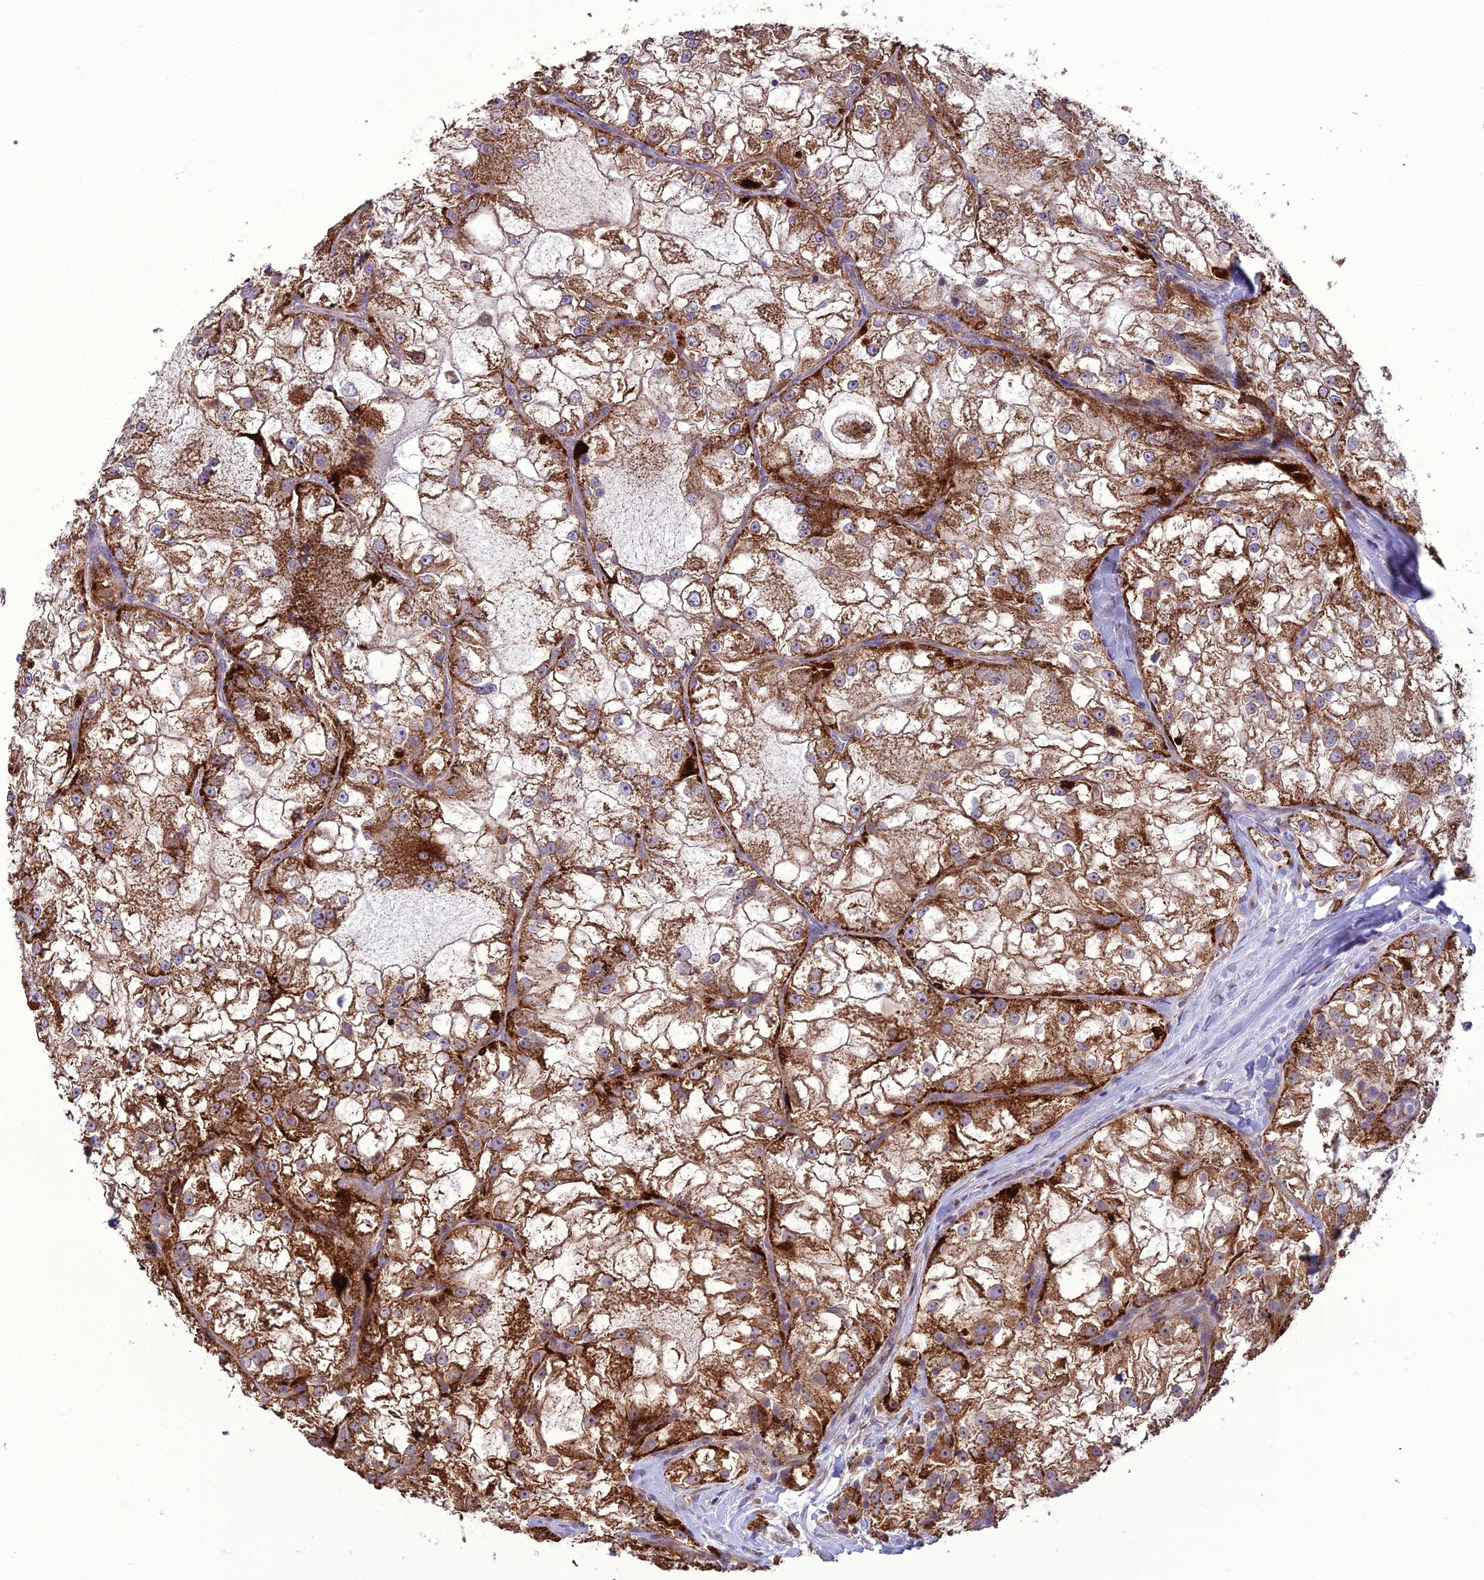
{"staining": {"intensity": "strong", "quantity": ">75%", "location": "cytoplasmic/membranous"}, "tissue": "renal cancer", "cell_type": "Tumor cells", "image_type": "cancer", "snomed": [{"axis": "morphology", "description": "Adenocarcinoma, NOS"}, {"axis": "topography", "description": "Kidney"}], "caption": "This is an image of immunohistochemistry staining of adenocarcinoma (renal), which shows strong positivity in the cytoplasmic/membranous of tumor cells.", "gene": "TBC1D24", "patient": {"sex": "female", "age": 72}}